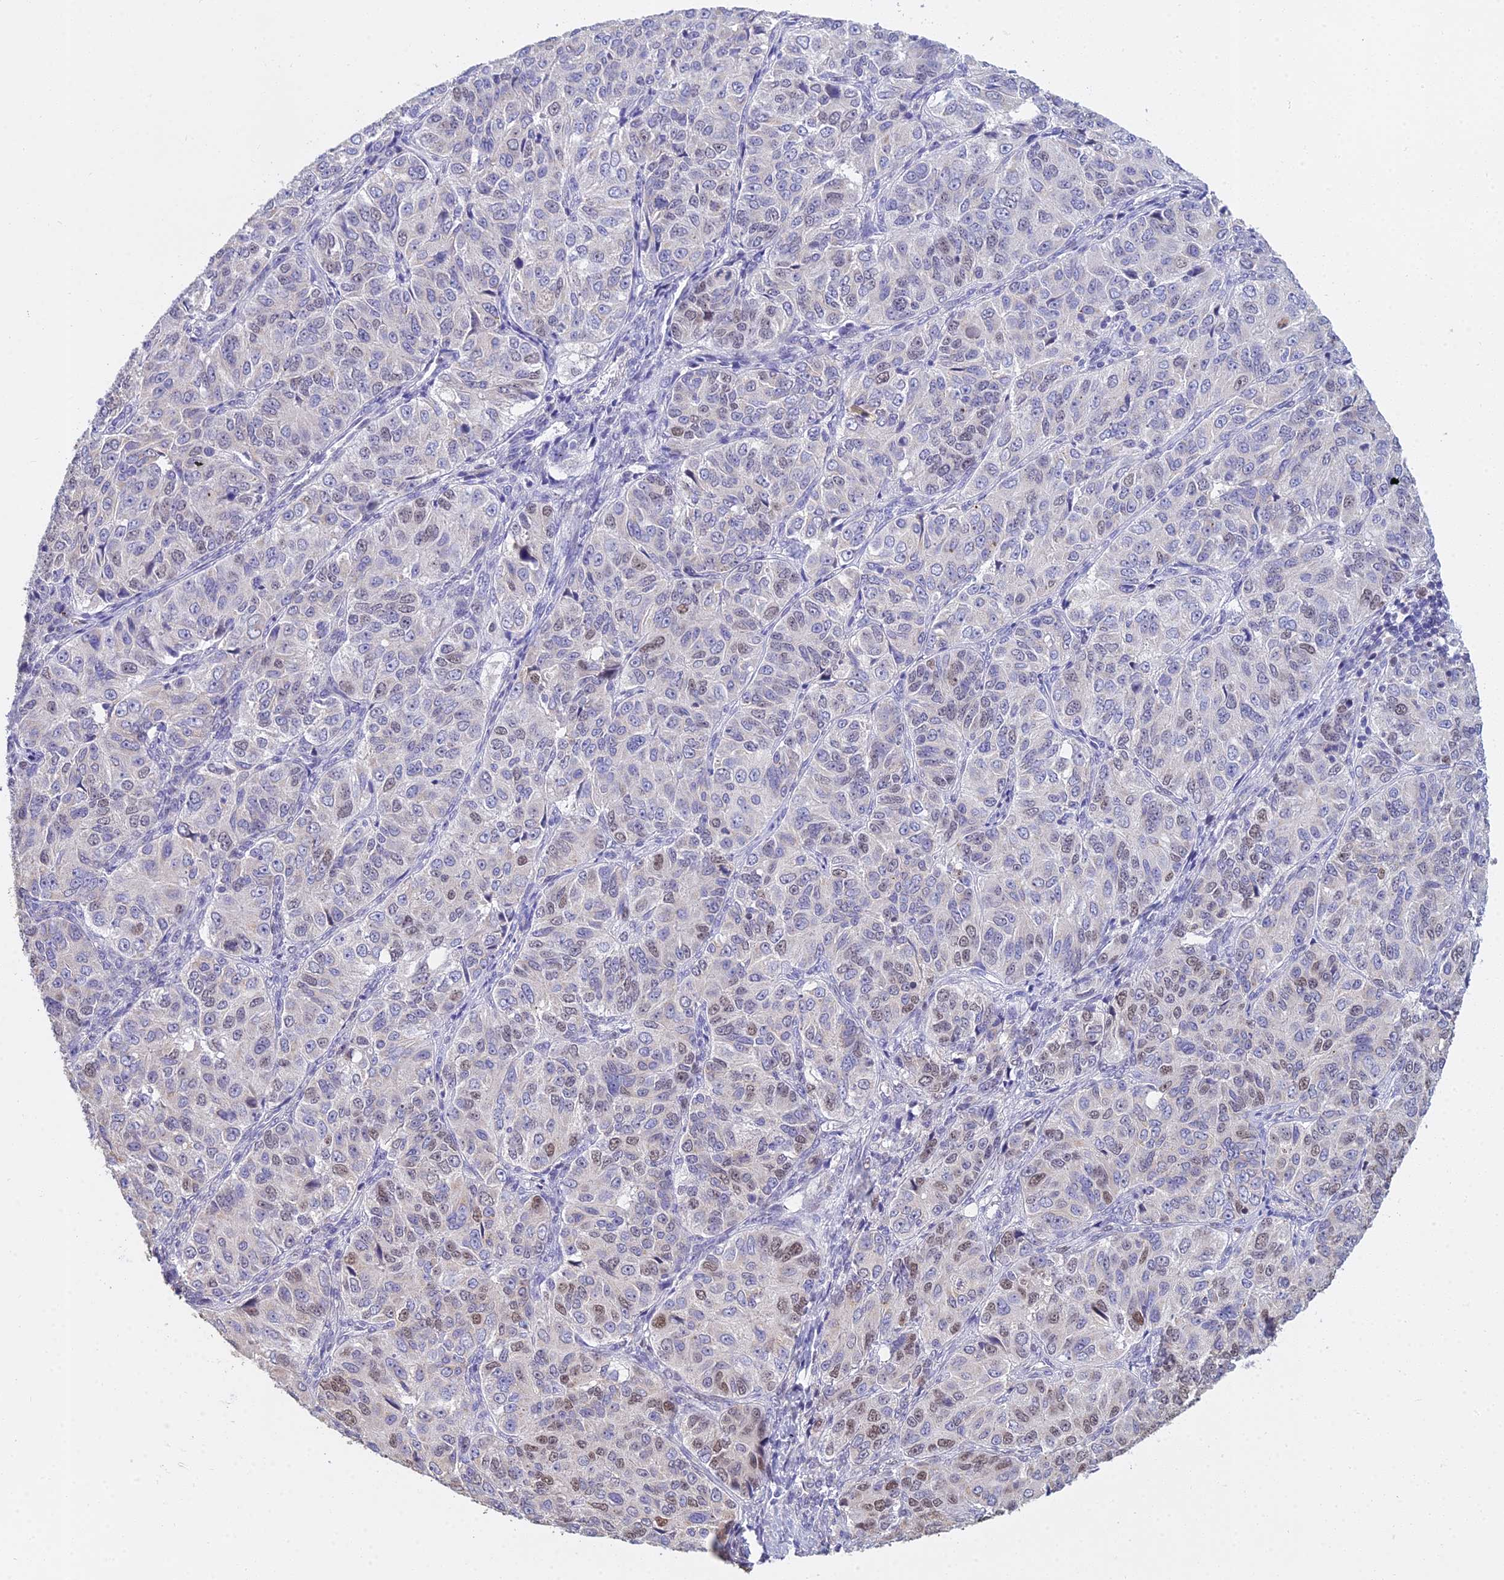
{"staining": {"intensity": "weak", "quantity": "<25%", "location": "nuclear"}, "tissue": "ovarian cancer", "cell_type": "Tumor cells", "image_type": "cancer", "snomed": [{"axis": "morphology", "description": "Carcinoma, endometroid"}, {"axis": "topography", "description": "Ovary"}], "caption": "Immunohistochemical staining of human ovarian cancer (endometroid carcinoma) displays no significant expression in tumor cells. (Immunohistochemistry (ihc), brightfield microscopy, high magnification).", "gene": "MCM2", "patient": {"sex": "female", "age": 51}}